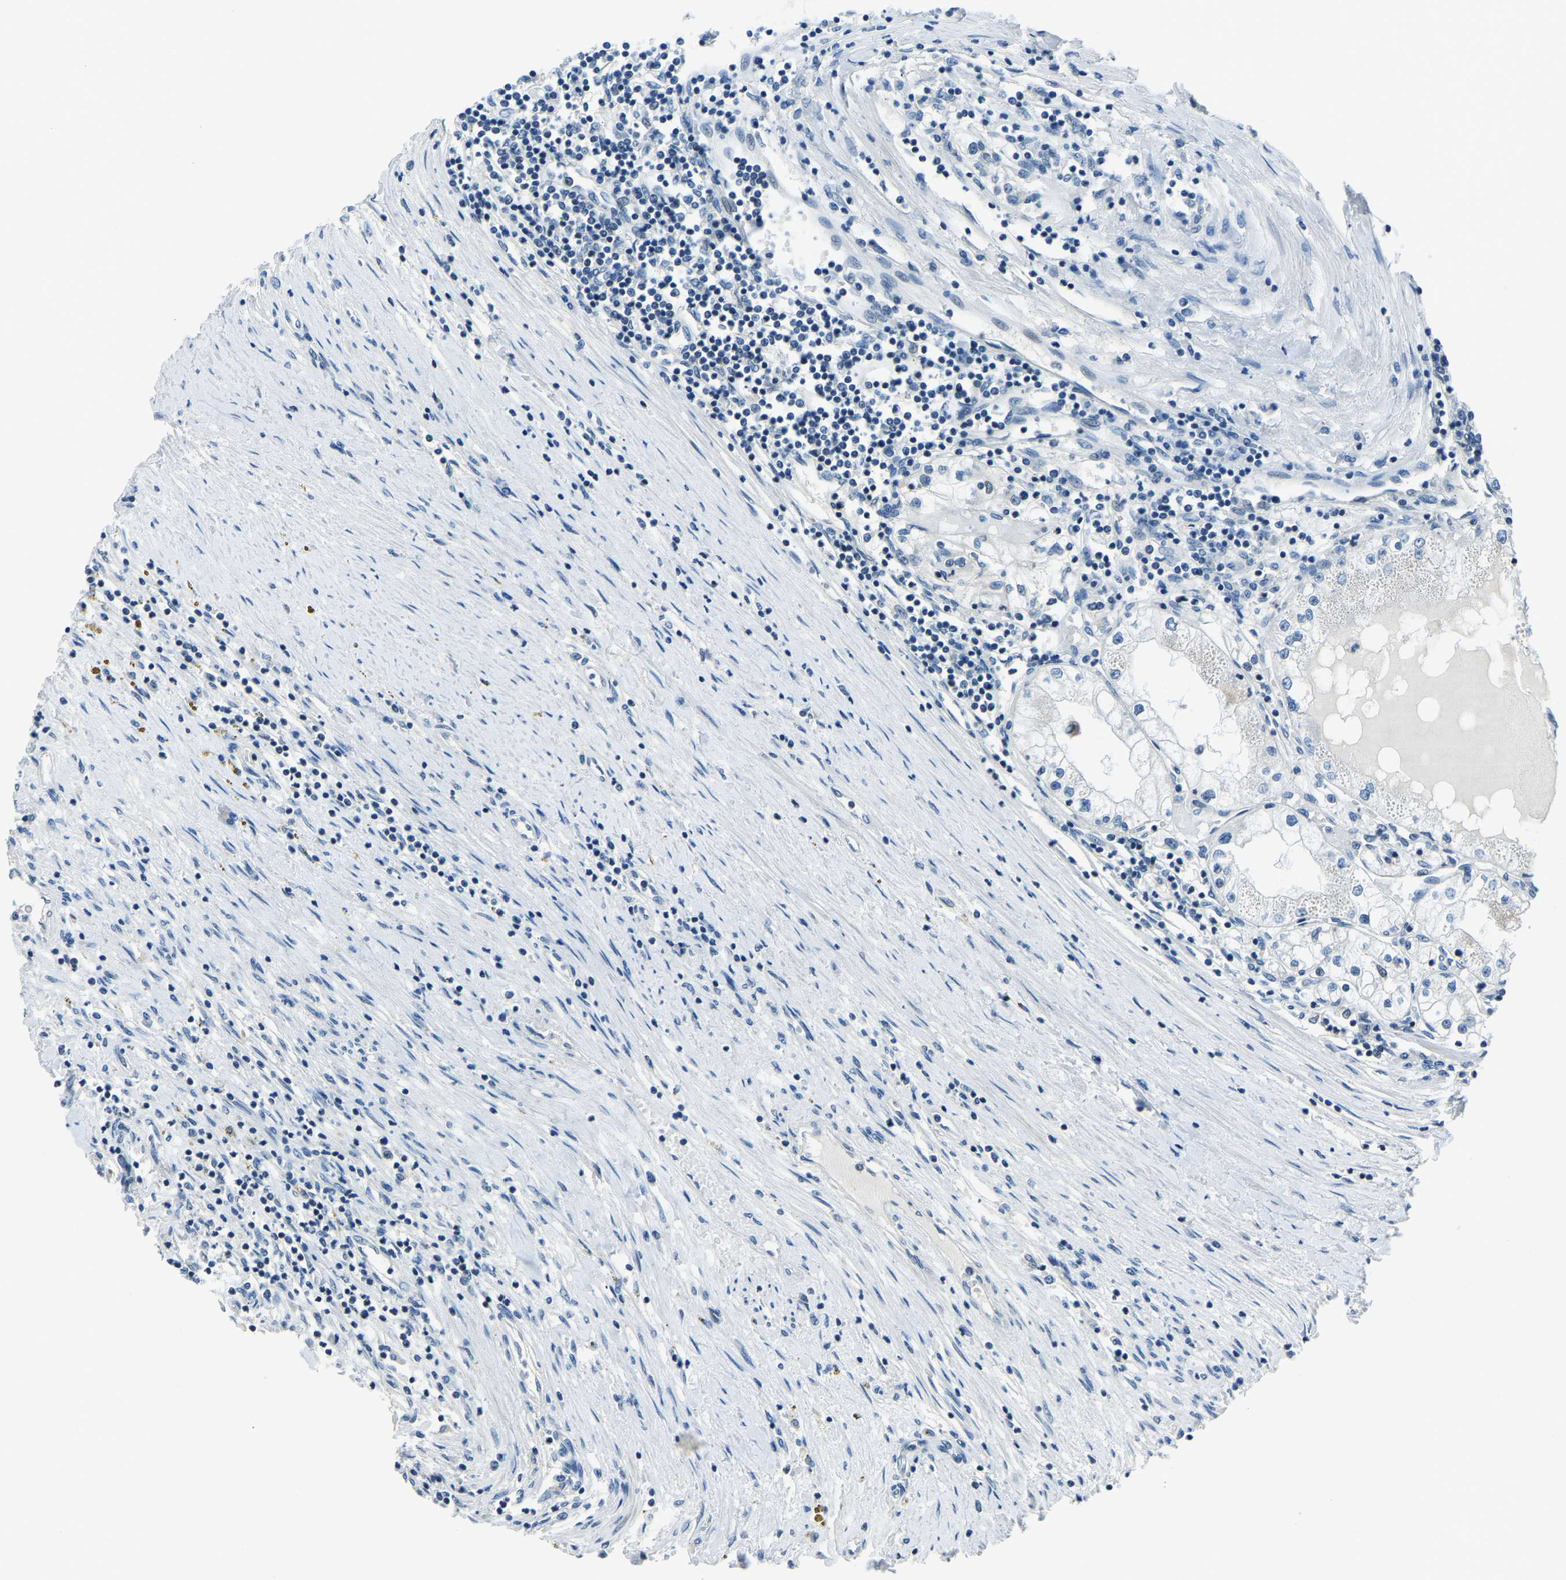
{"staining": {"intensity": "negative", "quantity": "none", "location": "none"}, "tissue": "renal cancer", "cell_type": "Tumor cells", "image_type": "cancer", "snomed": [{"axis": "morphology", "description": "Adenocarcinoma, NOS"}, {"axis": "topography", "description": "Kidney"}], "caption": "A histopathology image of human renal cancer is negative for staining in tumor cells. (Brightfield microscopy of DAB (3,3'-diaminobenzidine) immunohistochemistry (IHC) at high magnification).", "gene": "RRP1", "patient": {"sex": "male", "age": 68}}